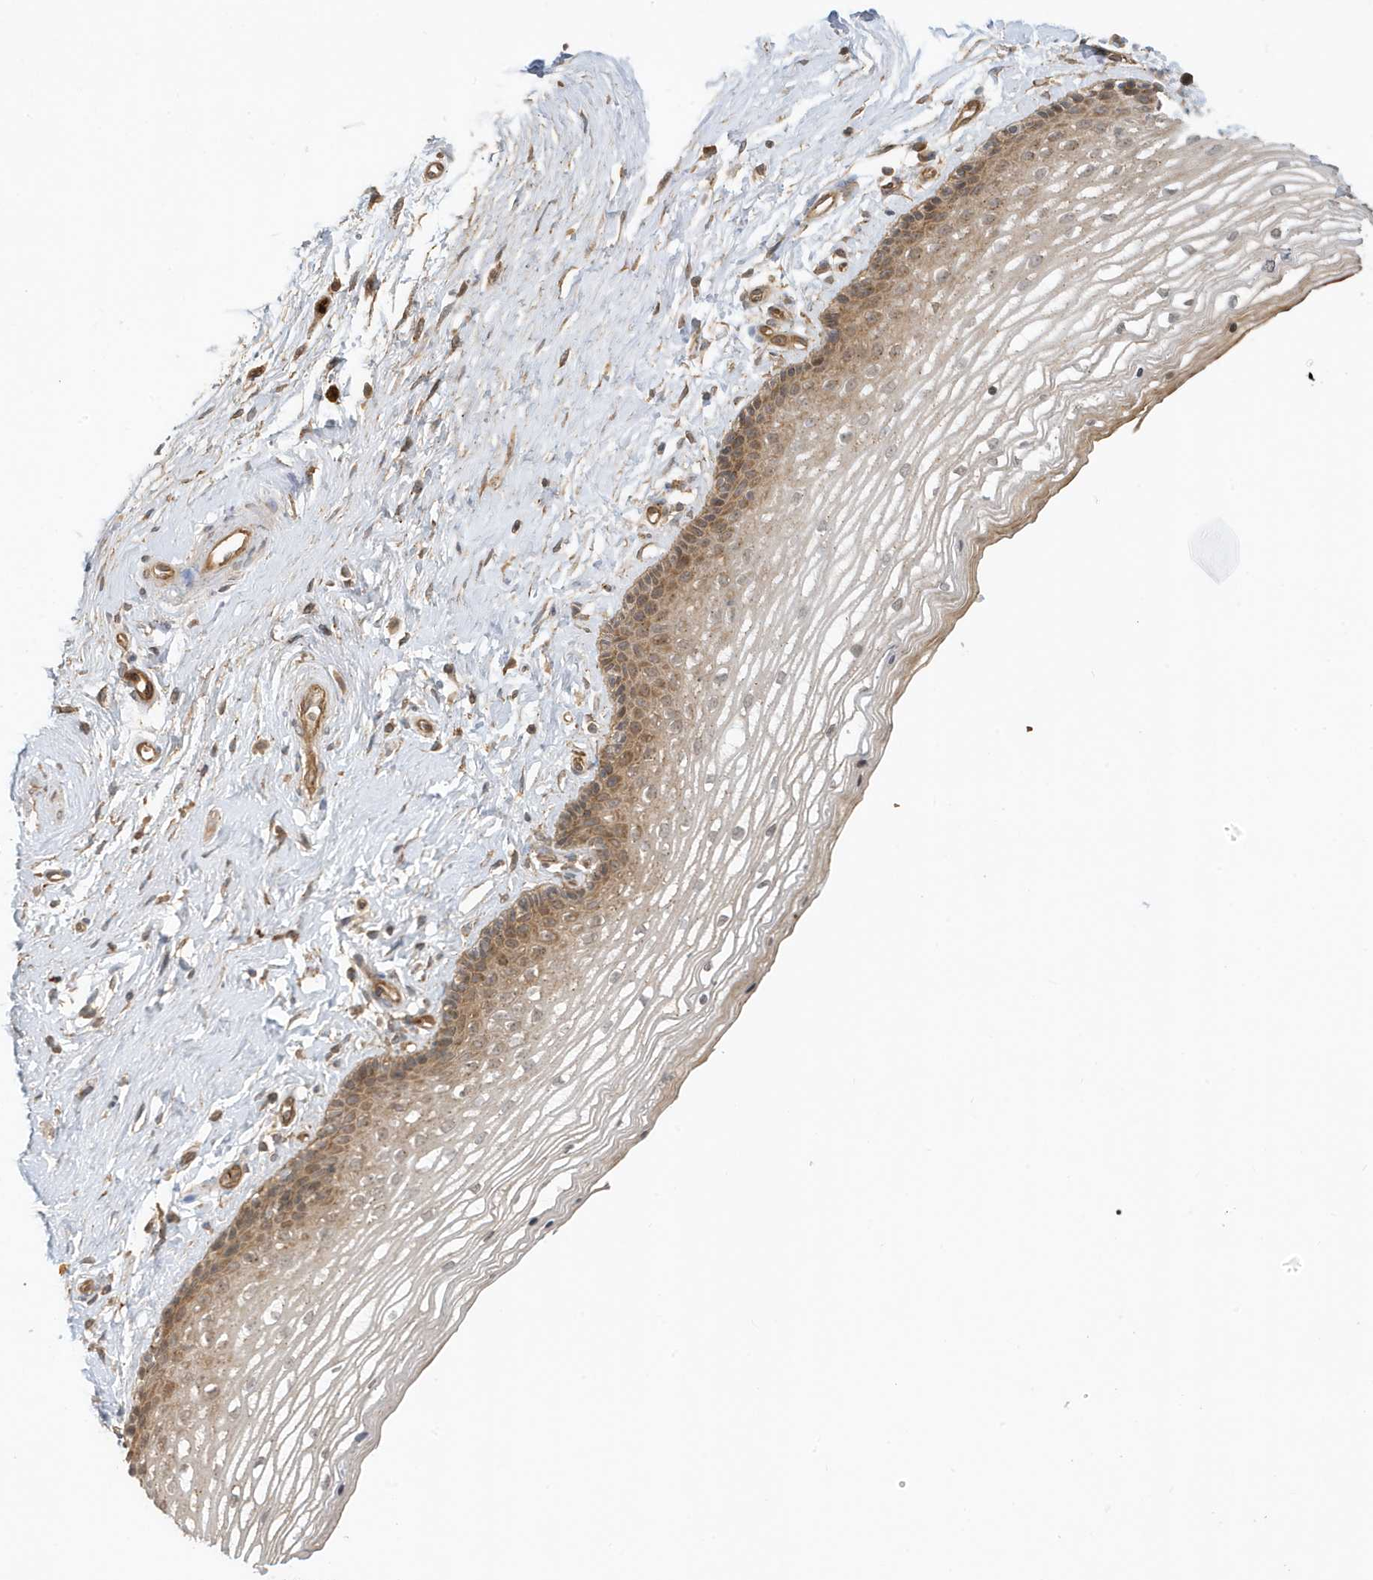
{"staining": {"intensity": "moderate", "quantity": "25%-75%", "location": "cytoplasmic/membranous"}, "tissue": "vagina", "cell_type": "Squamous epithelial cells", "image_type": "normal", "snomed": [{"axis": "morphology", "description": "Normal tissue, NOS"}, {"axis": "topography", "description": "Vagina"}], "caption": "Approximately 25%-75% of squamous epithelial cells in benign vagina exhibit moderate cytoplasmic/membranous protein positivity as visualized by brown immunohistochemical staining.", "gene": "FYCO1", "patient": {"sex": "female", "age": 46}}